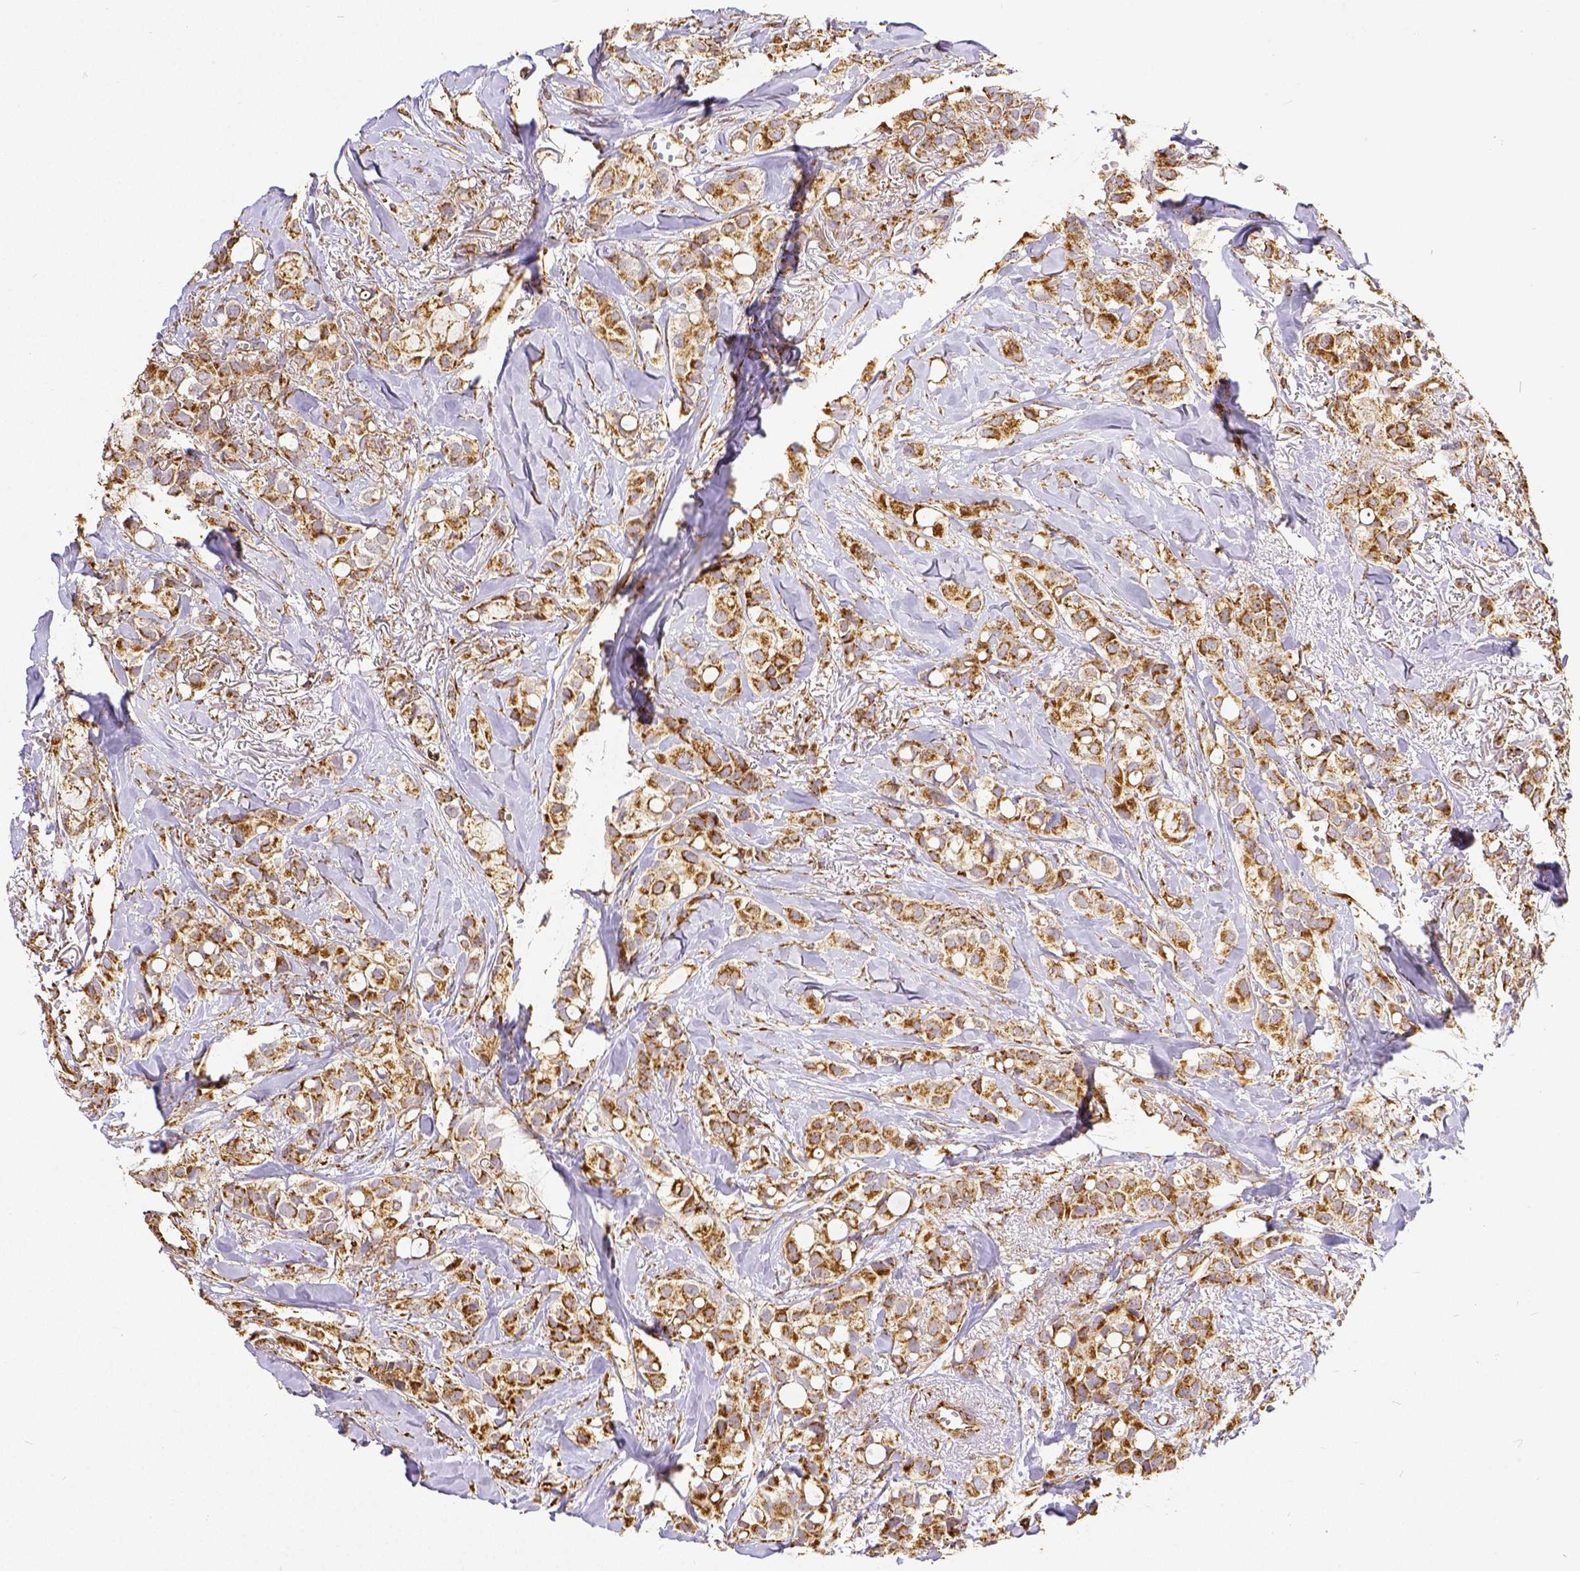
{"staining": {"intensity": "moderate", "quantity": ">75%", "location": "cytoplasmic/membranous"}, "tissue": "breast cancer", "cell_type": "Tumor cells", "image_type": "cancer", "snomed": [{"axis": "morphology", "description": "Duct carcinoma"}, {"axis": "topography", "description": "Breast"}], "caption": "Protein analysis of breast cancer (invasive ductal carcinoma) tissue demonstrates moderate cytoplasmic/membranous expression in about >75% of tumor cells.", "gene": "SDHB", "patient": {"sex": "female", "age": 85}}